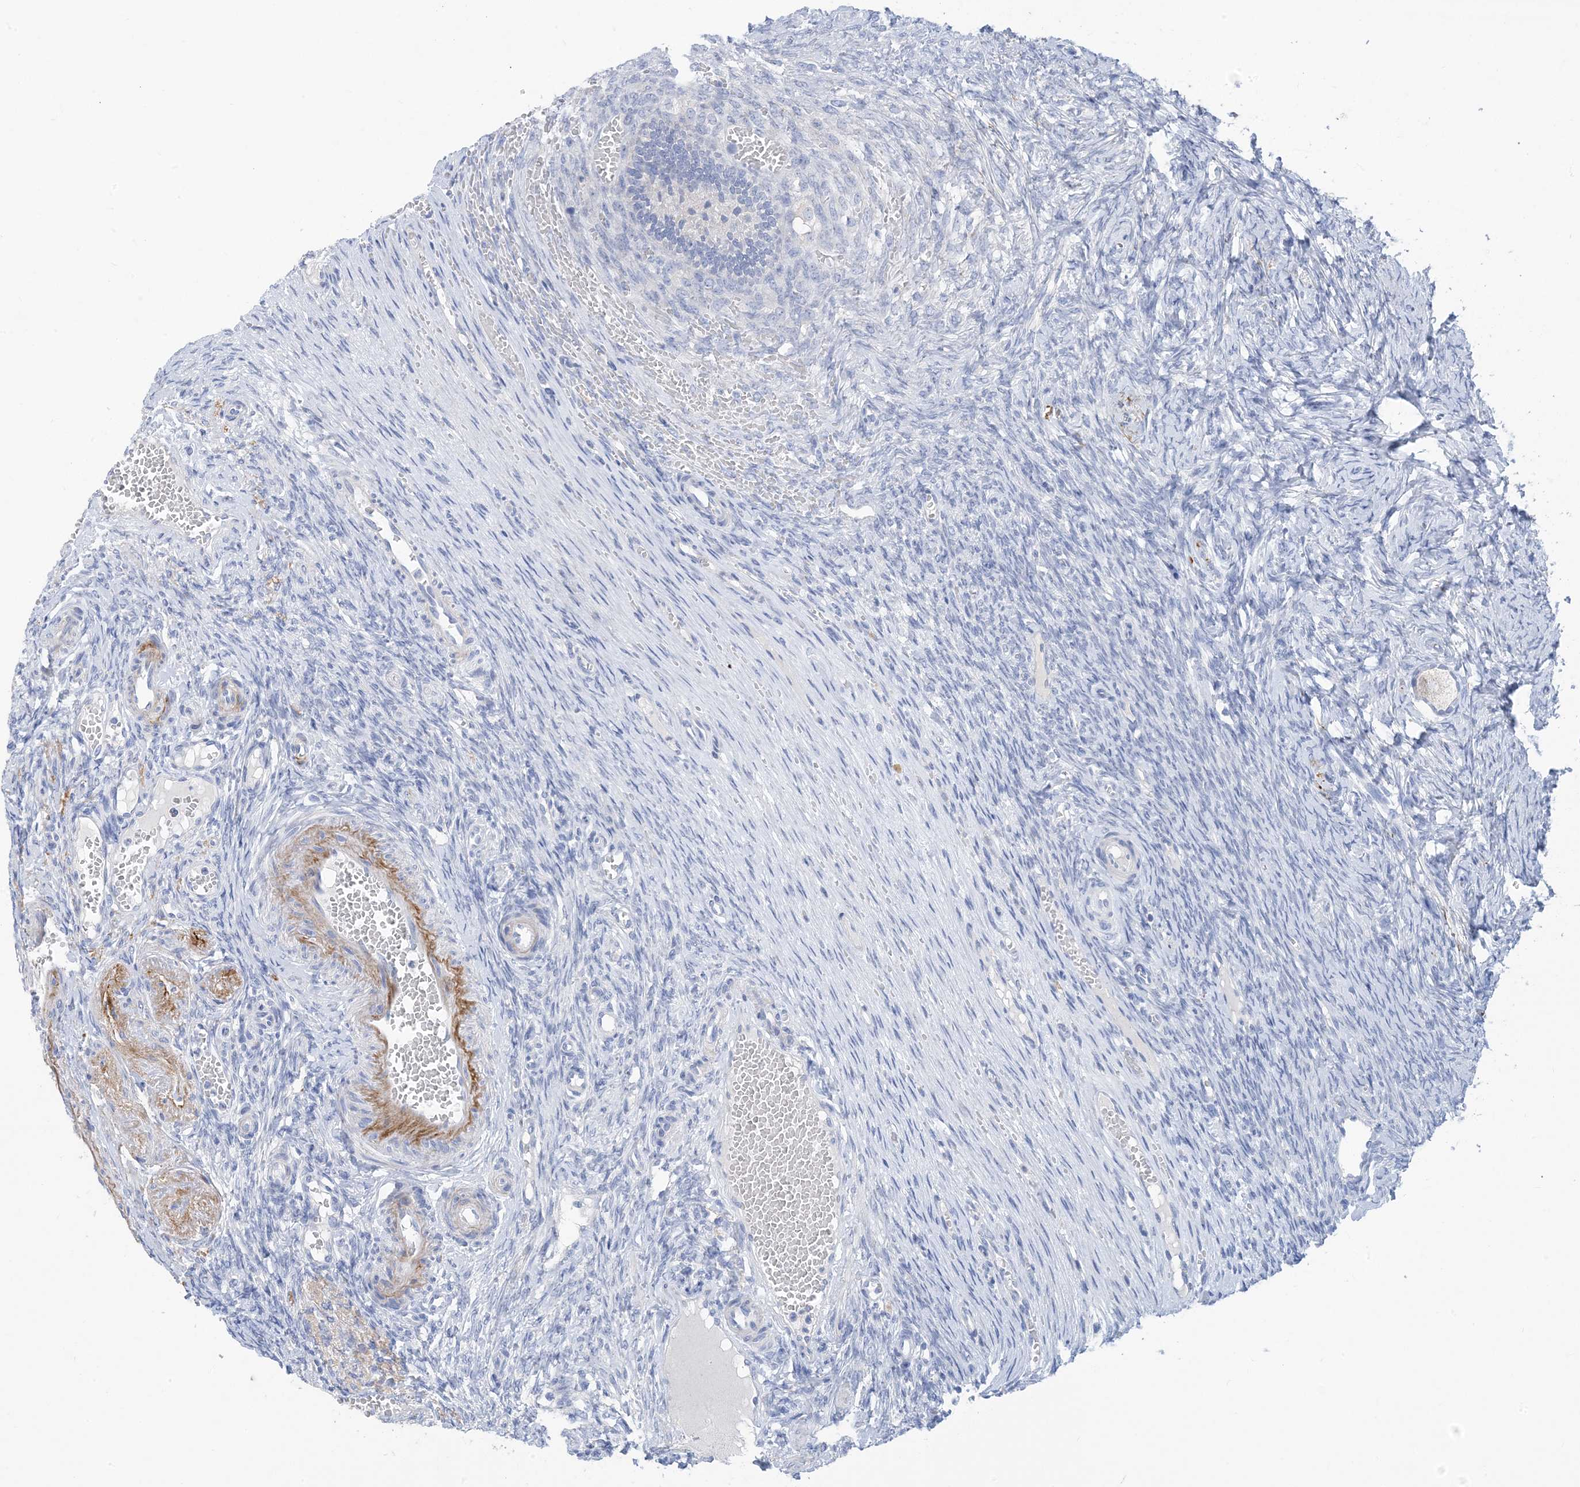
{"staining": {"intensity": "negative", "quantity": "none", "location": "none"}, "tissue": "ovary", "cell_type": "Follicle cells", "image_type": "normal", "snomed": [{"axis": "morphology", "description": "Adenocarcinoma, NOS"}, {"axis": "topography", "description": "Endometrium"}], "caption": "Immunohistochemistry (IHC) image of unremarkable ovary: ovary stained with DAB demonstrates no significant protein positivity in follicle cells.", "gene": "SH3YL1", "patient": {"sex": "female", "age": 32}}